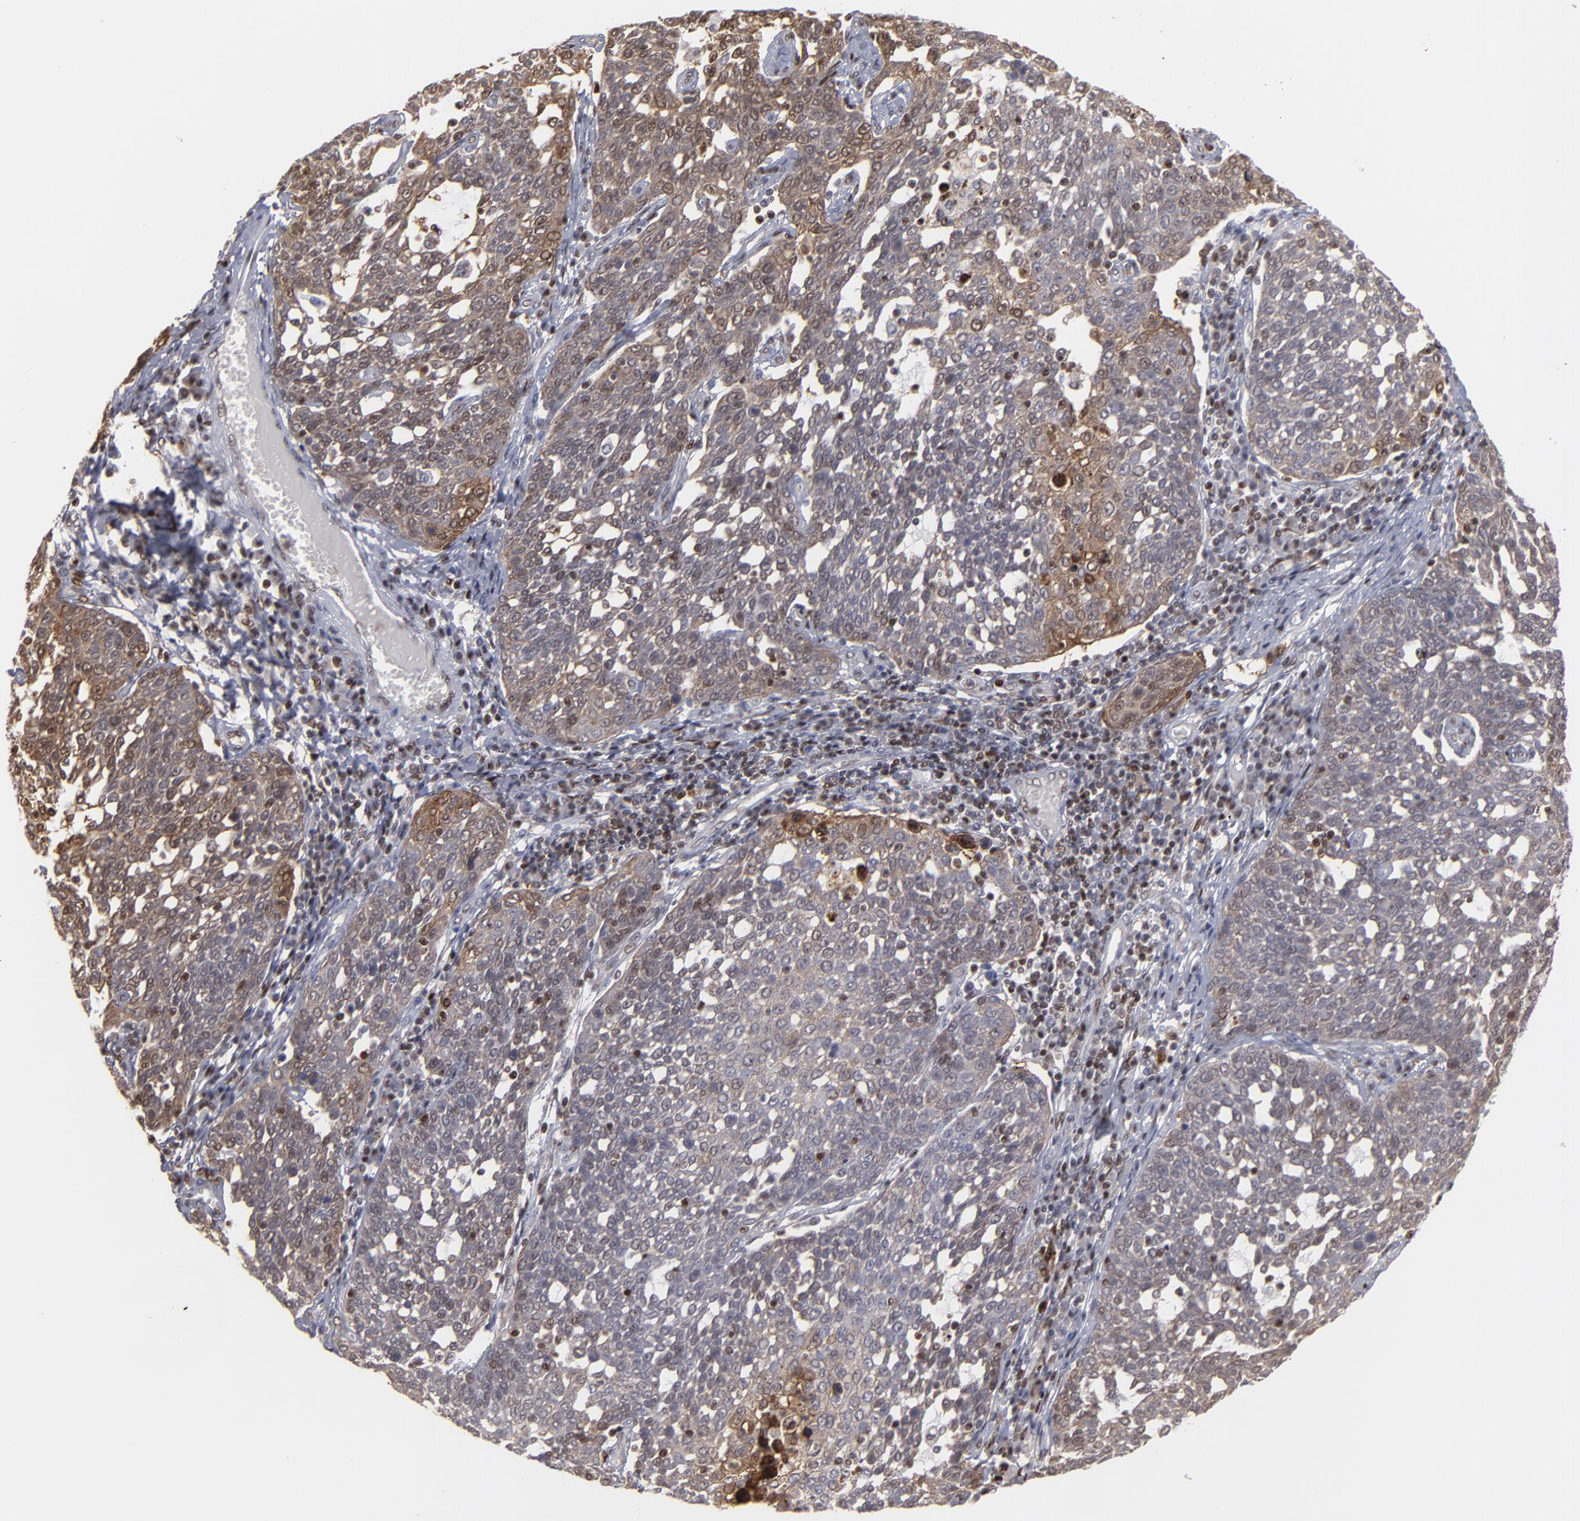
{"staining": {"intensity": "moderate", "quantity": "25%-75%", "location": "cytoplasmic/membranous,nuclear"}, "tissue": "cervical cancer", "cell_type": "Tumor cells", "image_type": "cancer", "snomed": [{"axis": "morphology", "description": "Squamous cell carcinoma, NOS"}, {"axis": "topography", "description": "Cervix"}], "caption": "Brown immunohistochemical staining in human cervical cancer (squamous cell carcinoma) reveals moderate cytoplasmic/membranous and nuclear expression in about 25%-75% of tumor cells.", "gene": "GSR", "patient": {"sex": "female", "age": 34}}